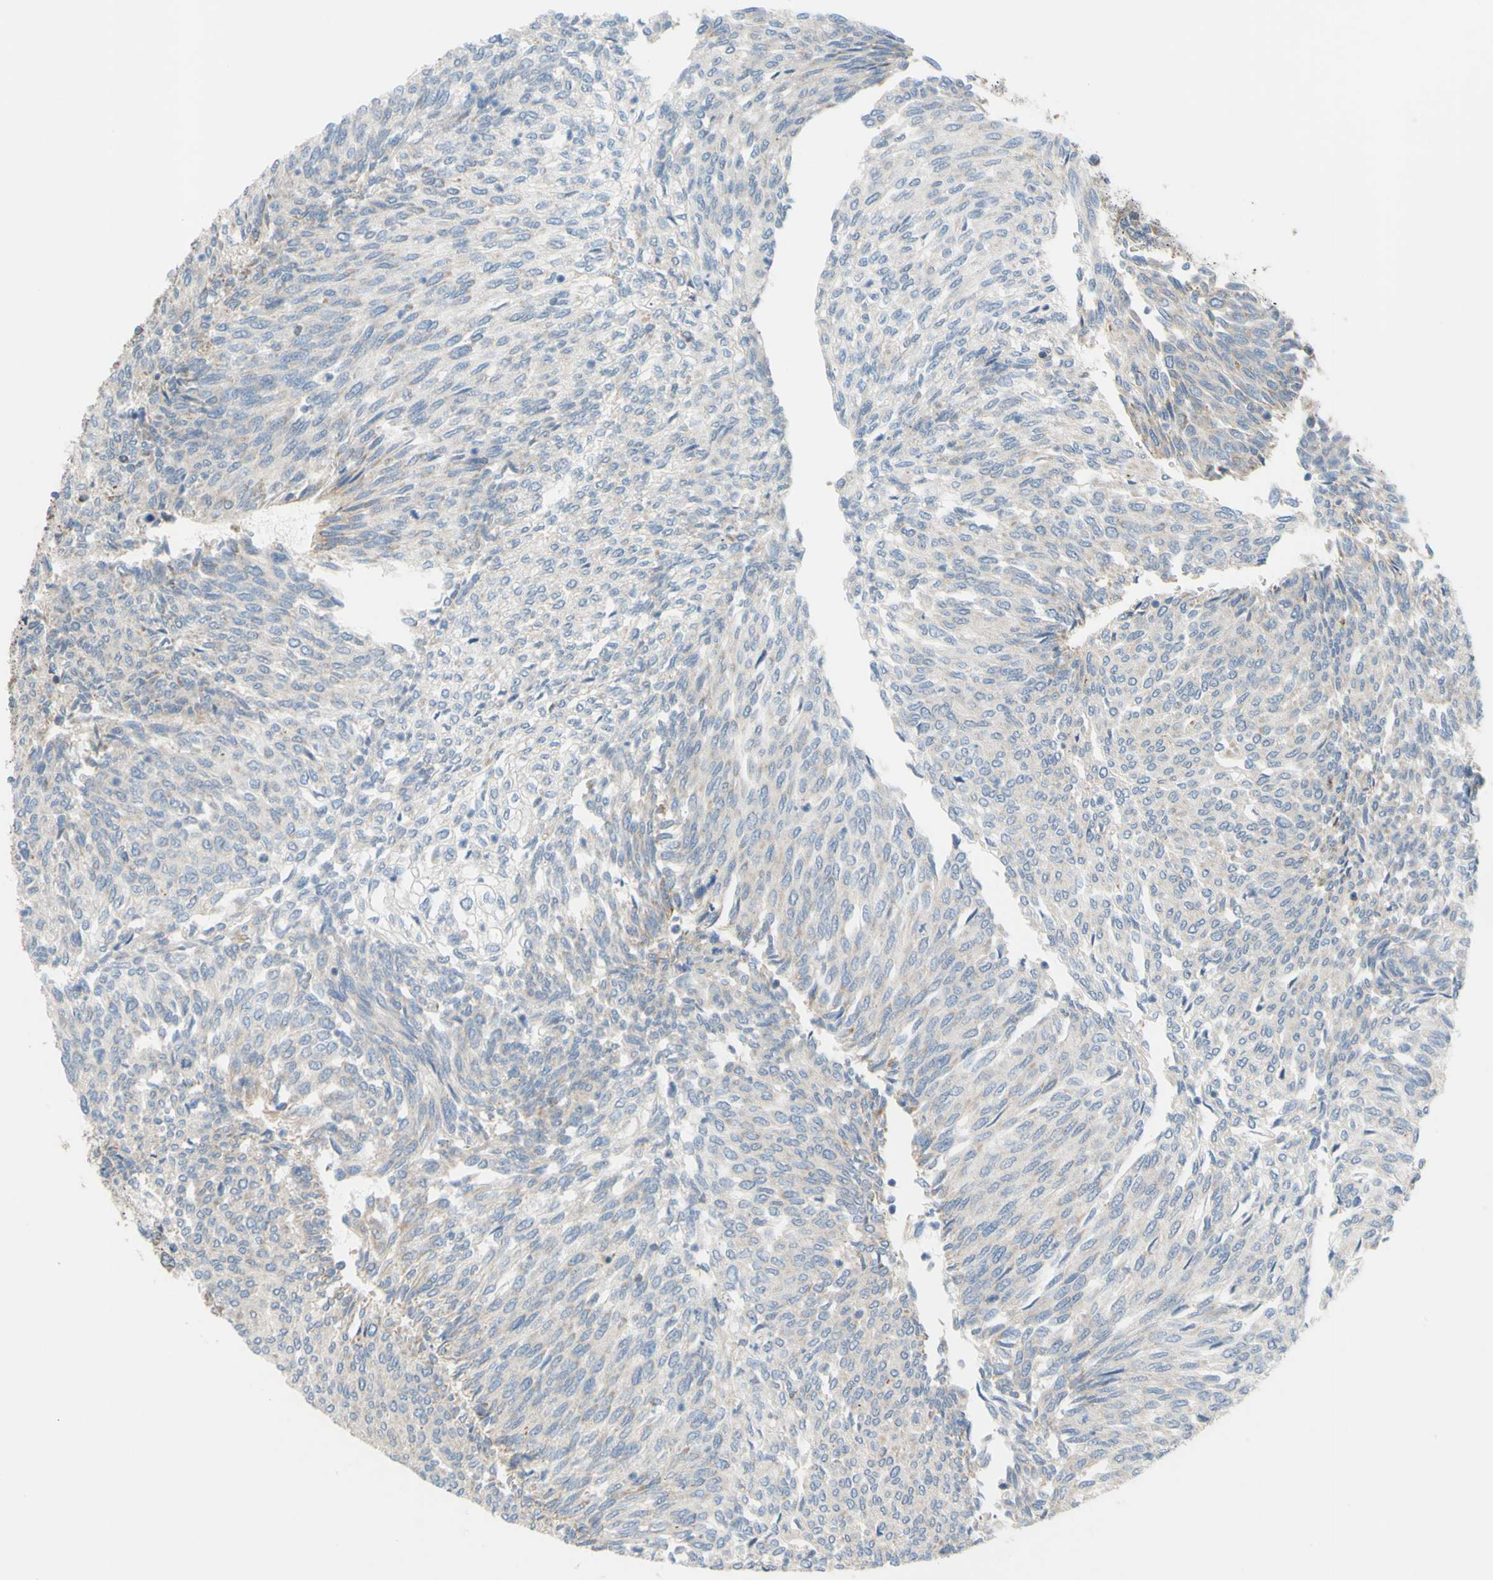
{"staining": {"intensity": "negative", "quantity": "none", "location": "none"}, "tissue": "urothelial cancer", "cell_type": "Tumor cells", "image_type": "cancer", "snomed": [{"axis": "morphology", "description": "Urothelial carcinoma, Low grade"}, {"axis": "topography", "description": "Urinary bladder"}], "caption": "Tumor cells show no significant protein staining in urothelial cancer.", "gene": "GLT8D1", "patient": {"sex": "female", "age": 79}}